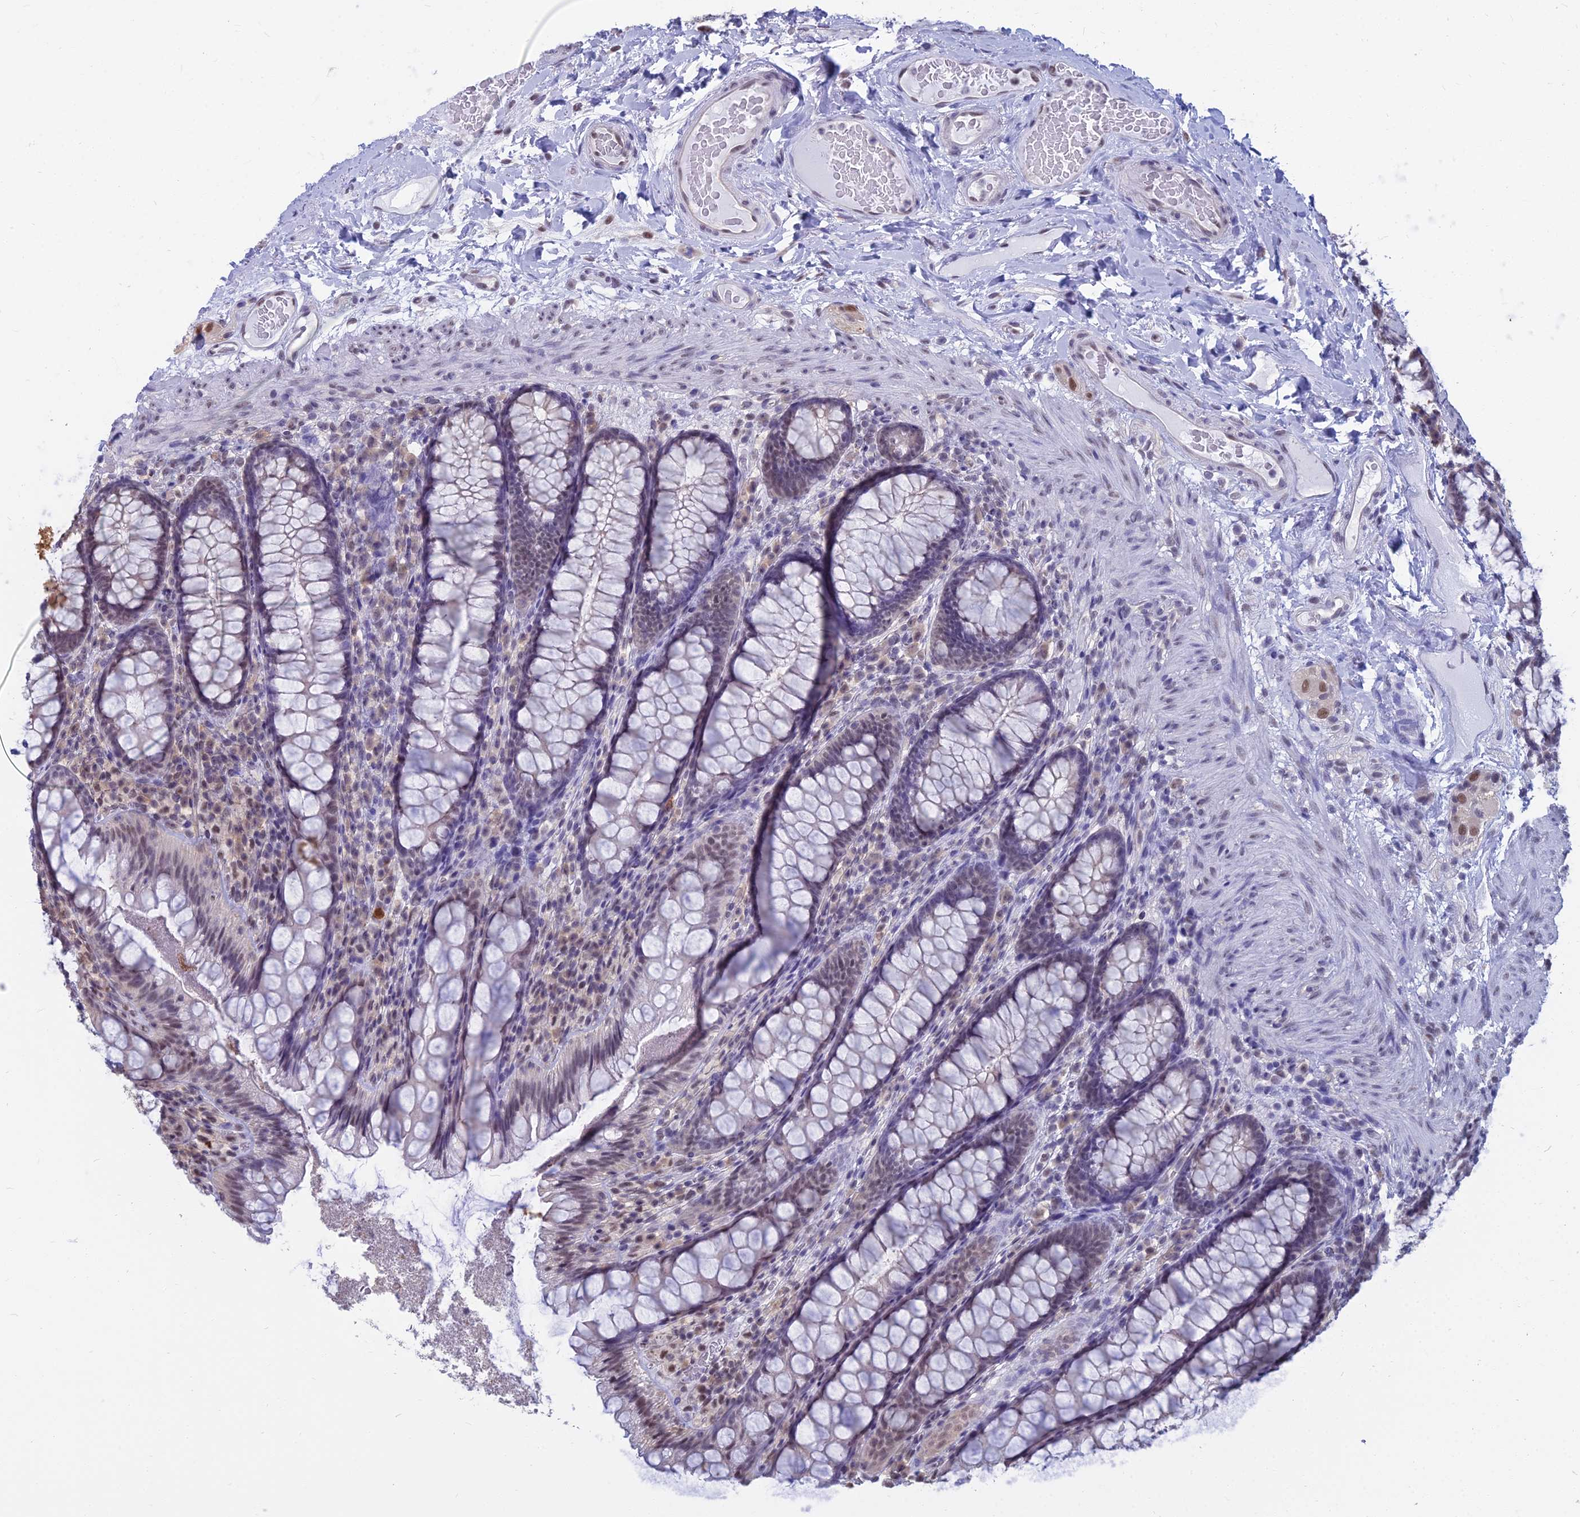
{"staining": {"intensity": "moderate", "quantity": "<25%", "location": "nuclear"}, "tissue": "rectum", "cell_type": "Glandular cells", "image_type": "normal", "snomed": [{"axis": "morphology", "description": "Normal tissue, NOS"}, {"axis": "topography", "description": "Rectum"}], "caption": "High-magnification brightfield microscopy of unremarkable rectum stained with DAB (brown) and counterstained with hematoxylin (blue). glandular cells exhibit moderate nuclear staining is seen in approximately<25% of cells. (brown staining indicates protein expression, while blue staining denotes nuclei).", "gene": "SRSF7", "patient": {"sex": "male", "age": 83}}